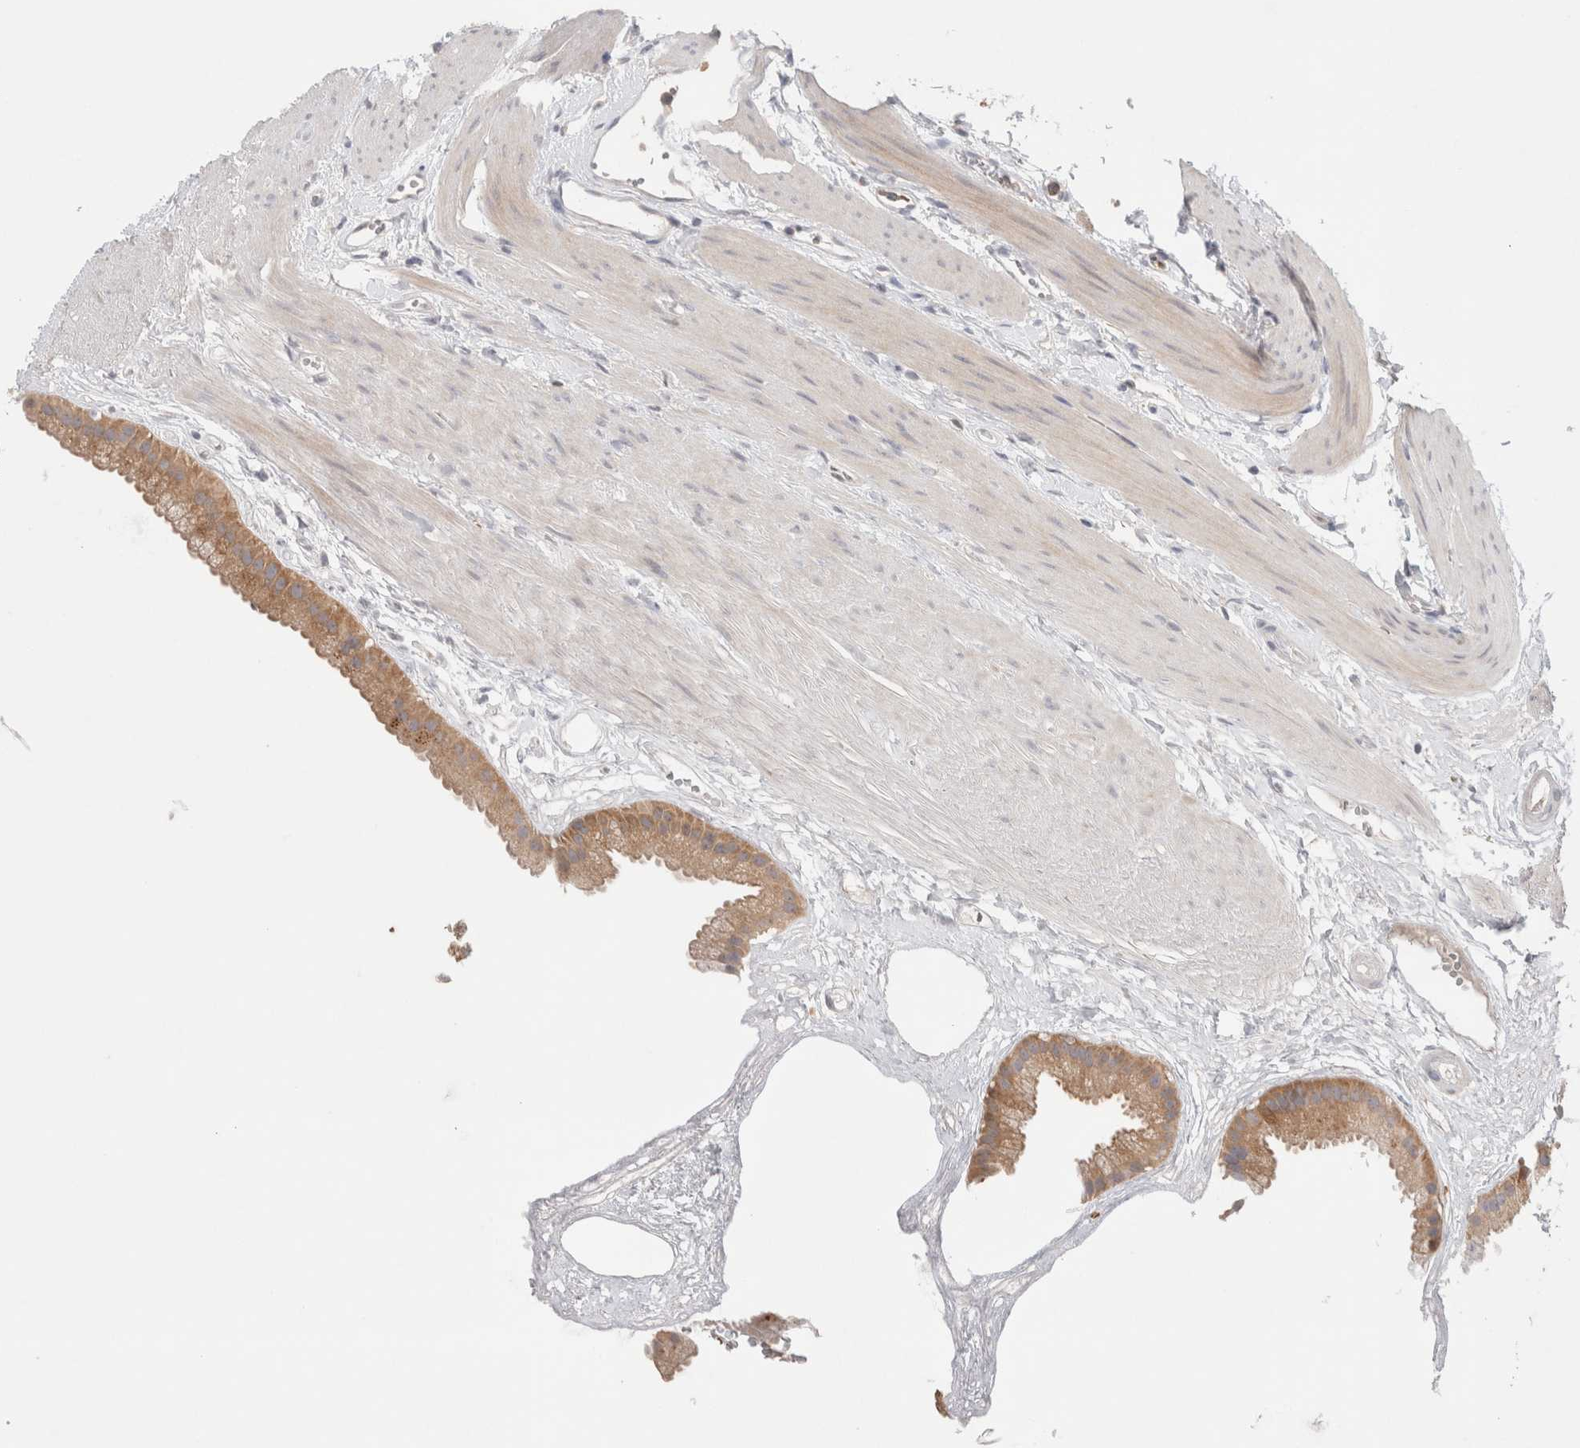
{"staining": {"intensity": "strong", "quantity": "25%-75%", "location": "cytoplasmic/membranous"}, "tissue": "gallbladder", "cell_type": "Glandular cells", "image_type": "normal", "snomed": [{"axis": "morphology", "description": "Normal tissue, NOS"}, {"axis": "topography", "description": "Gallbladder"}], "caption": "Protein expression by immunohistochemistry (IHC) demonstrates strong cytoplasmic/membranous staining in approximately 25%-75% of glandular cells in benign gallbladder.", "gene": "KLHL14", "patient": {"sex": "female", "age": 64}}